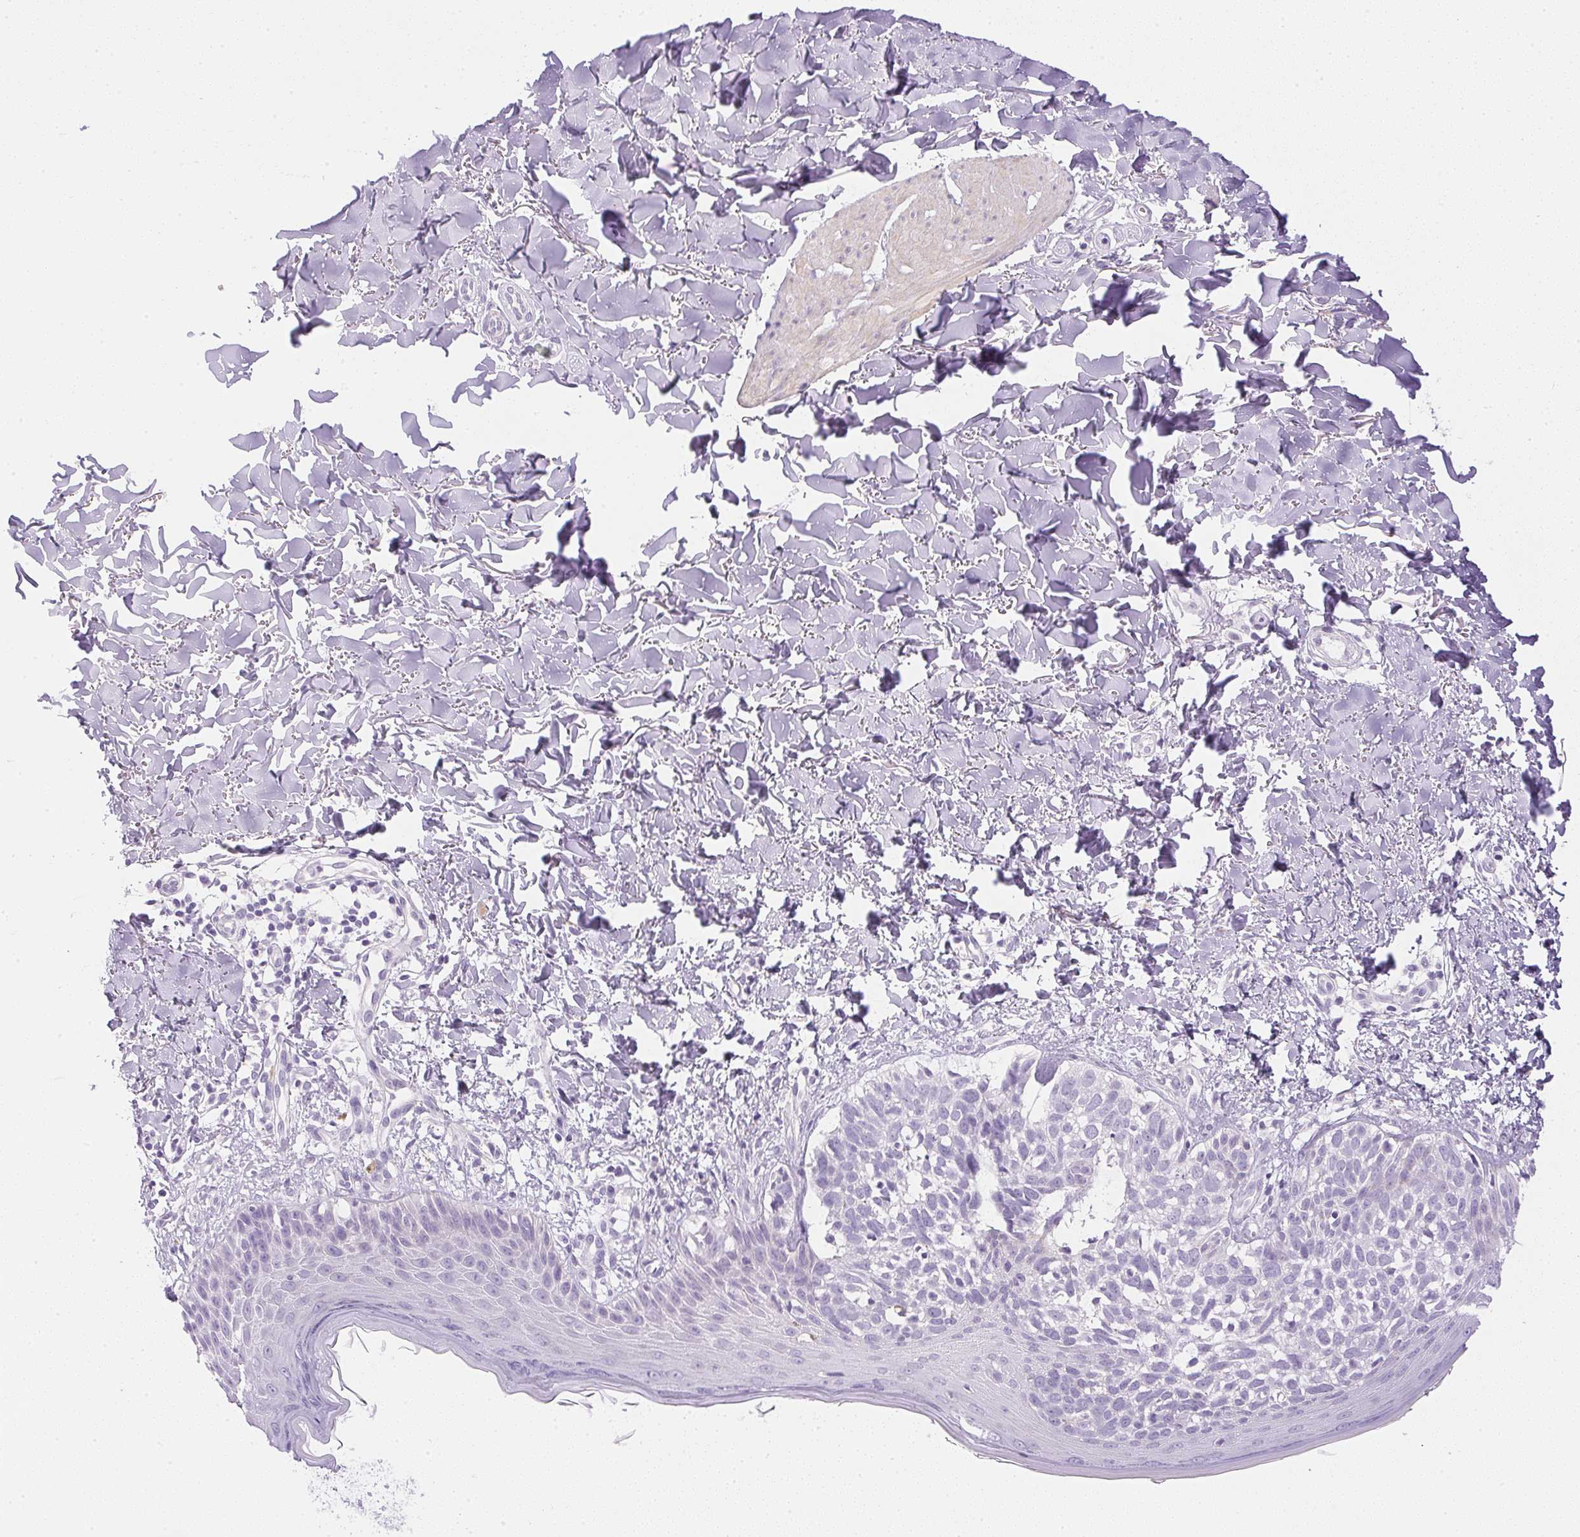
{"staining": {"intensity": "negative", "quantity": "none", "location": "none"}, "tissue": "skin cancer", "cell_type": "Tumor cells", "image_type": "cancer", "snomed": [{"axis": "morphology", "description": "Basal cell carcinoma"}, {"axis": "topography", "description": "Skin"}], "caption": "Immunohistochemistry (IHC) histopathology image of neoplastic tissue: human skin cancer (basal cell carcinoma) stained with DAB demonstrates no significant protein staining in tumor cells.", "gene": "CTRL", "patient": {"sex": "female", "age": 45}}